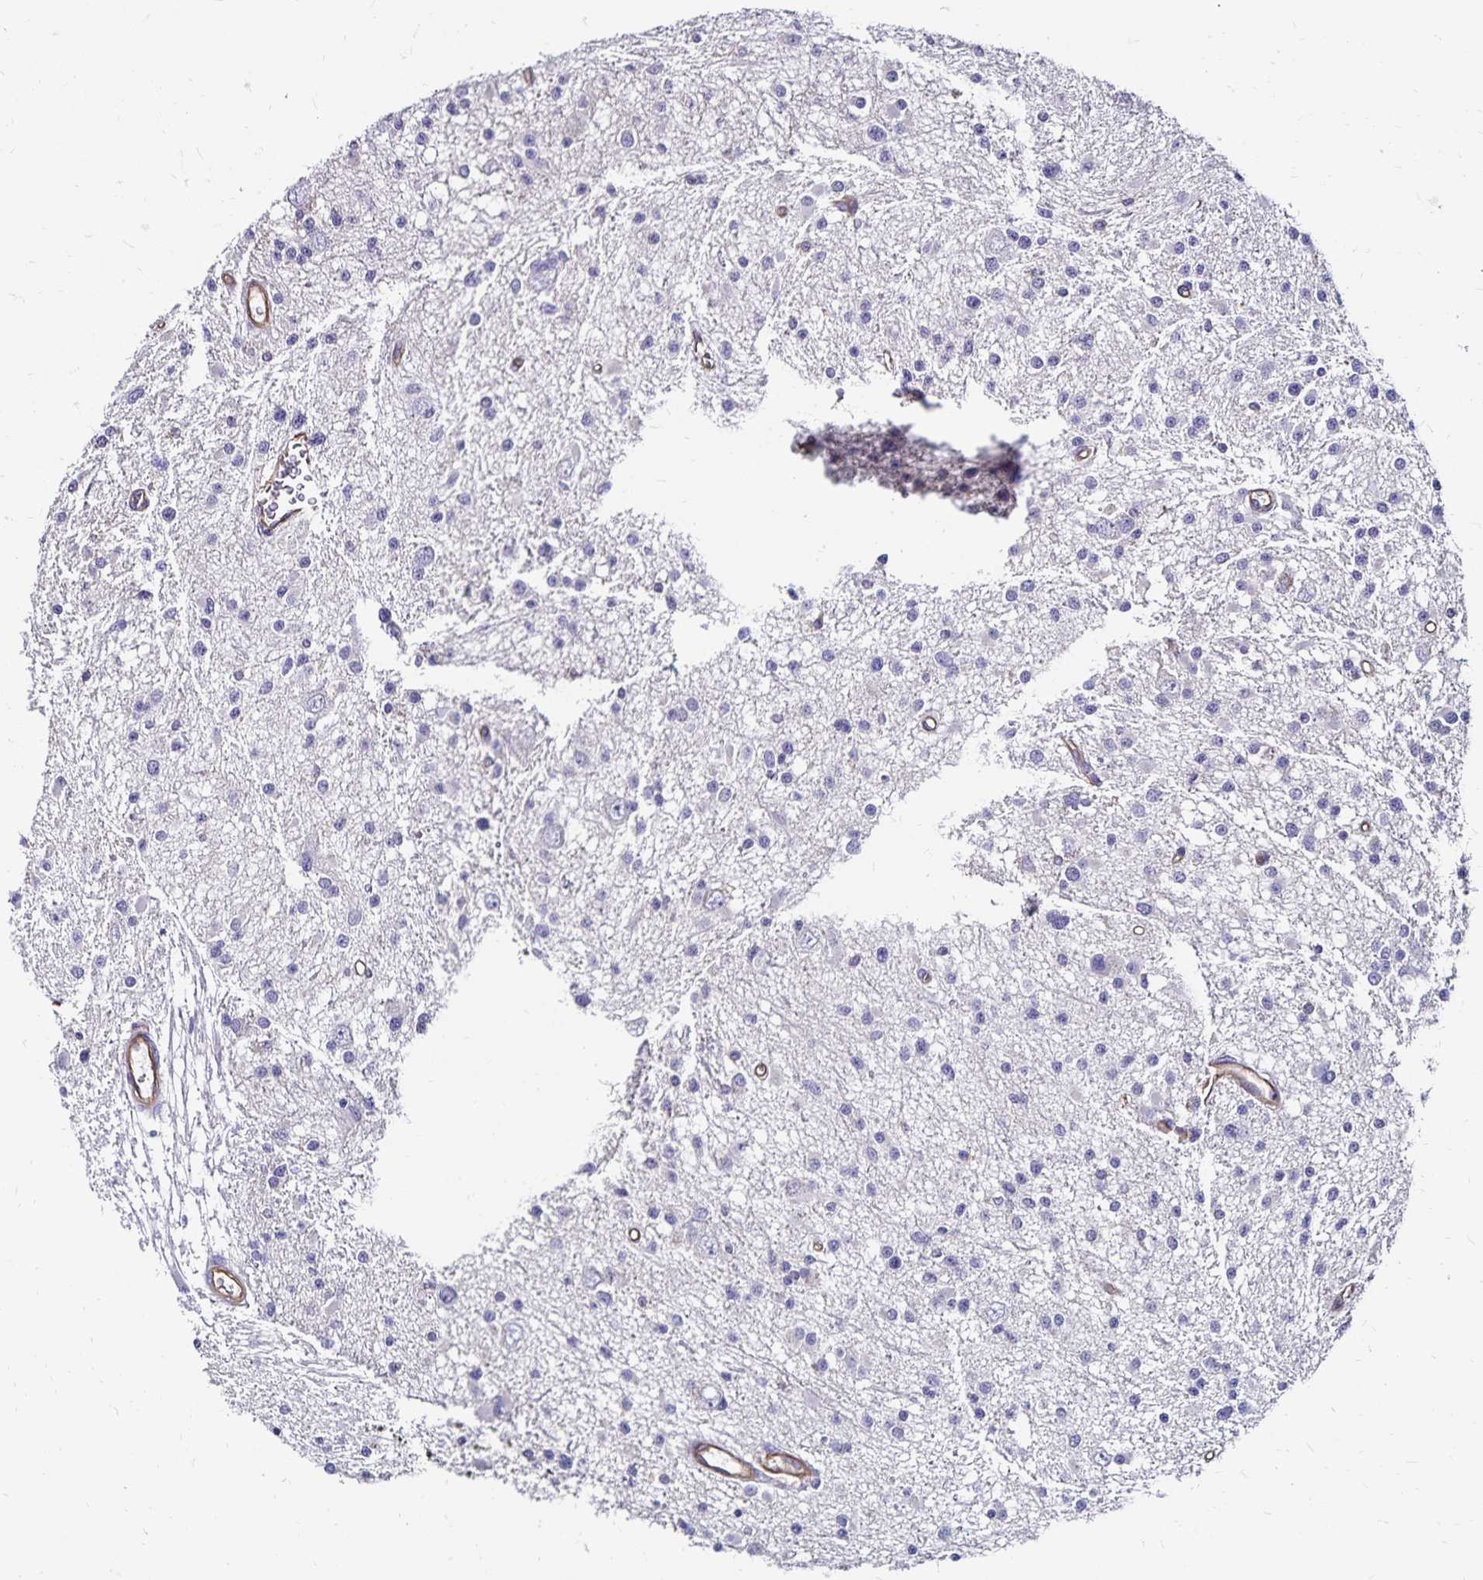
{"staining": {"intensity": "negative", "quantity": "none", "location": "none"}, "tissue": "glioma", "cell_type": "Tumor cells", "image_type": "cancer", "snomed": [{"axis": "morphology", "description": "Glioma, malignant, High grade"}, {"axis": "topography", "description": "Brain"}], "caption": "IHC micrograph of malignant glioma (high-grade) stained for a protein (brown), which displays no positivity in tumor cells.", "gene": "RPRML", "patient": {"sex": "male", "age": 54}}